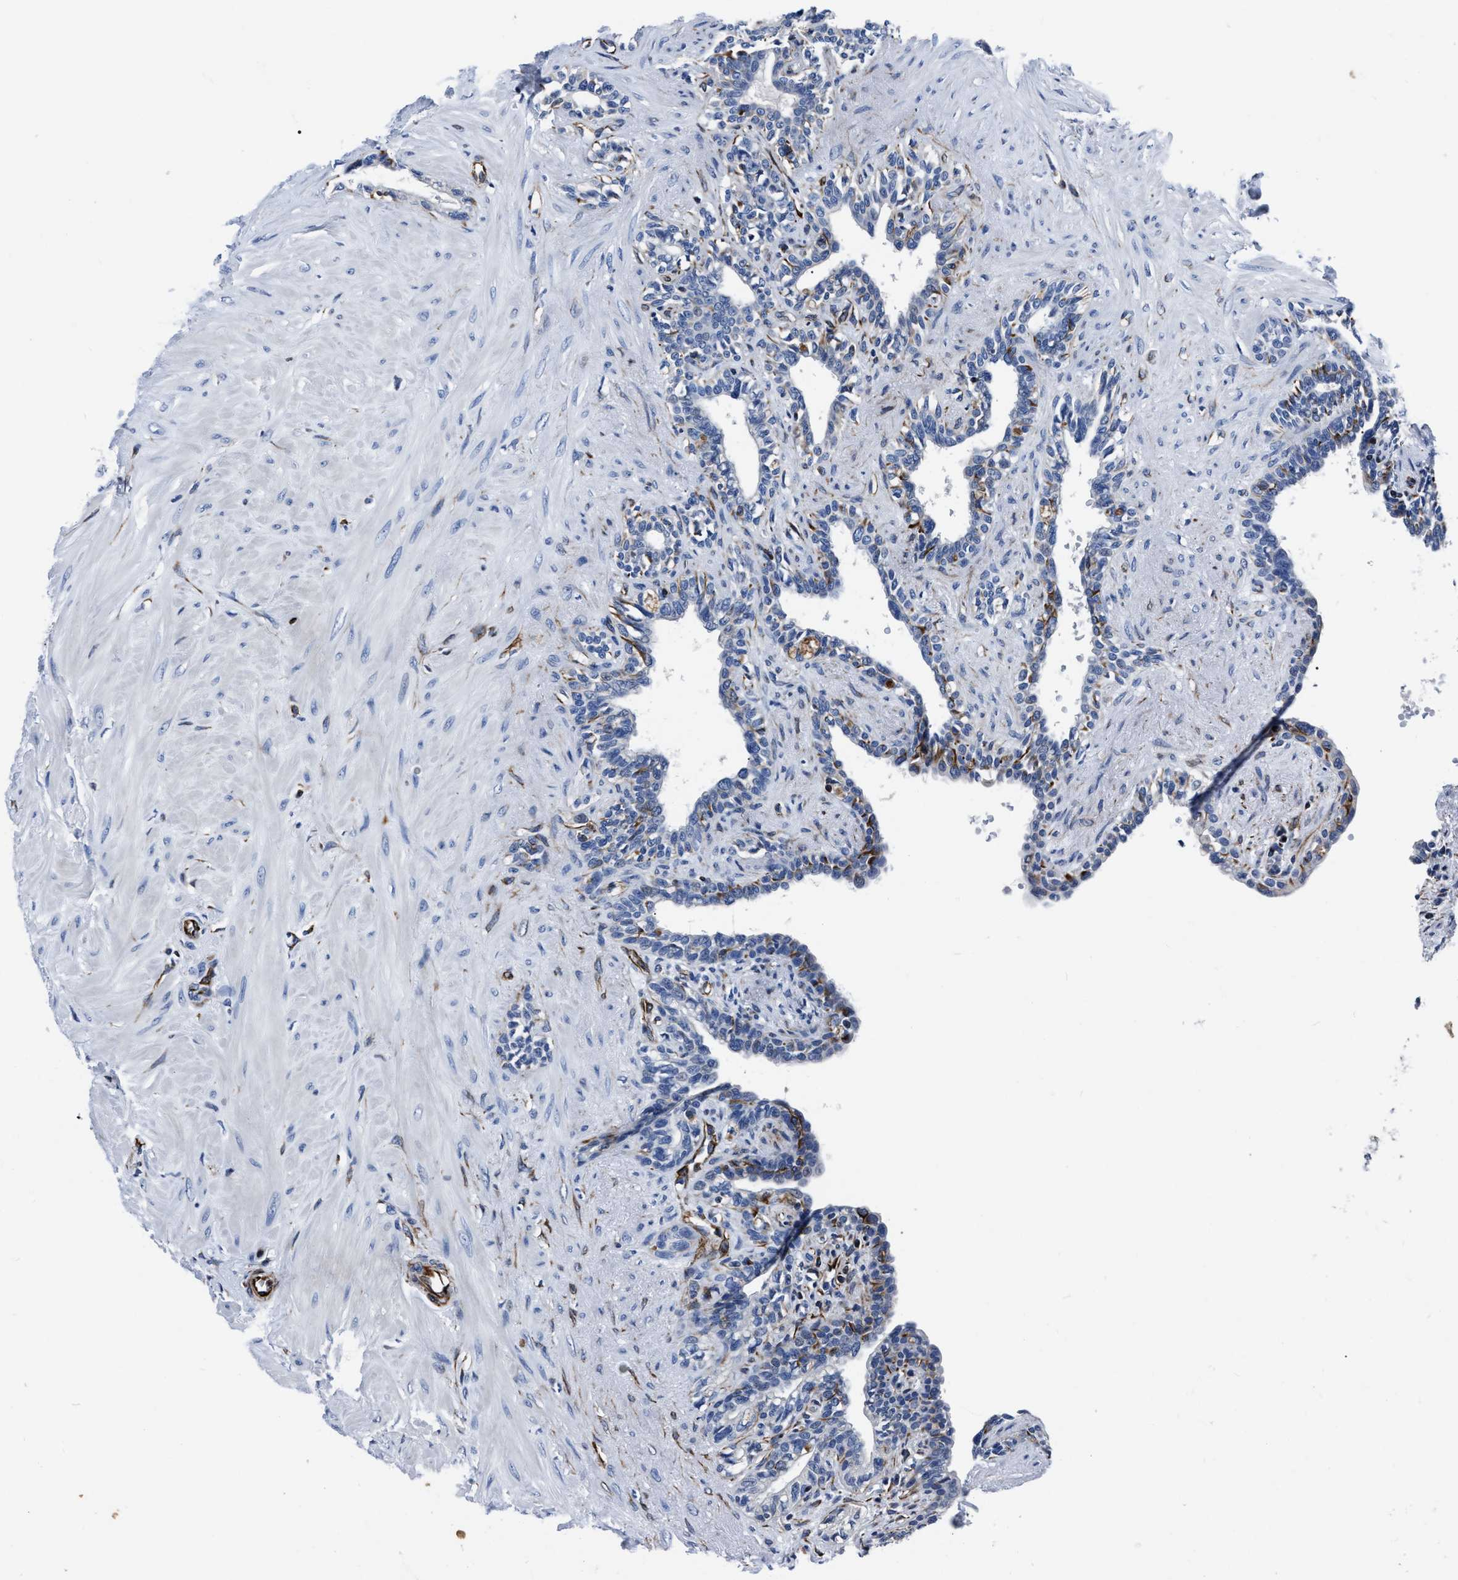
{"staining": {"intensity": "moderate", "quantity": "<25%", "location": "cytoplasmic/membranous"}, "tissue": "seminal vesicle", "cell_type": "Glandular cells", "image_type": "normal", "snomed": [{"axis": "morphology", "description": "Normal tissue, NOS"}, {"axis": "morphology", "description": "Adenocarcinoma, High grade"}, {"axis": "topography", "description": "Prostate"}, {"axis": "topography", "description": "Seminal veicle"}], "caption": "Protein expression analysis of normal seminal vesicle demonstrates moderate cytoplasmic/membranous staining in approximately <25% of glandular cells.", "gene": "OR10G3", "patient": {"sex": "male", "age": 55}}